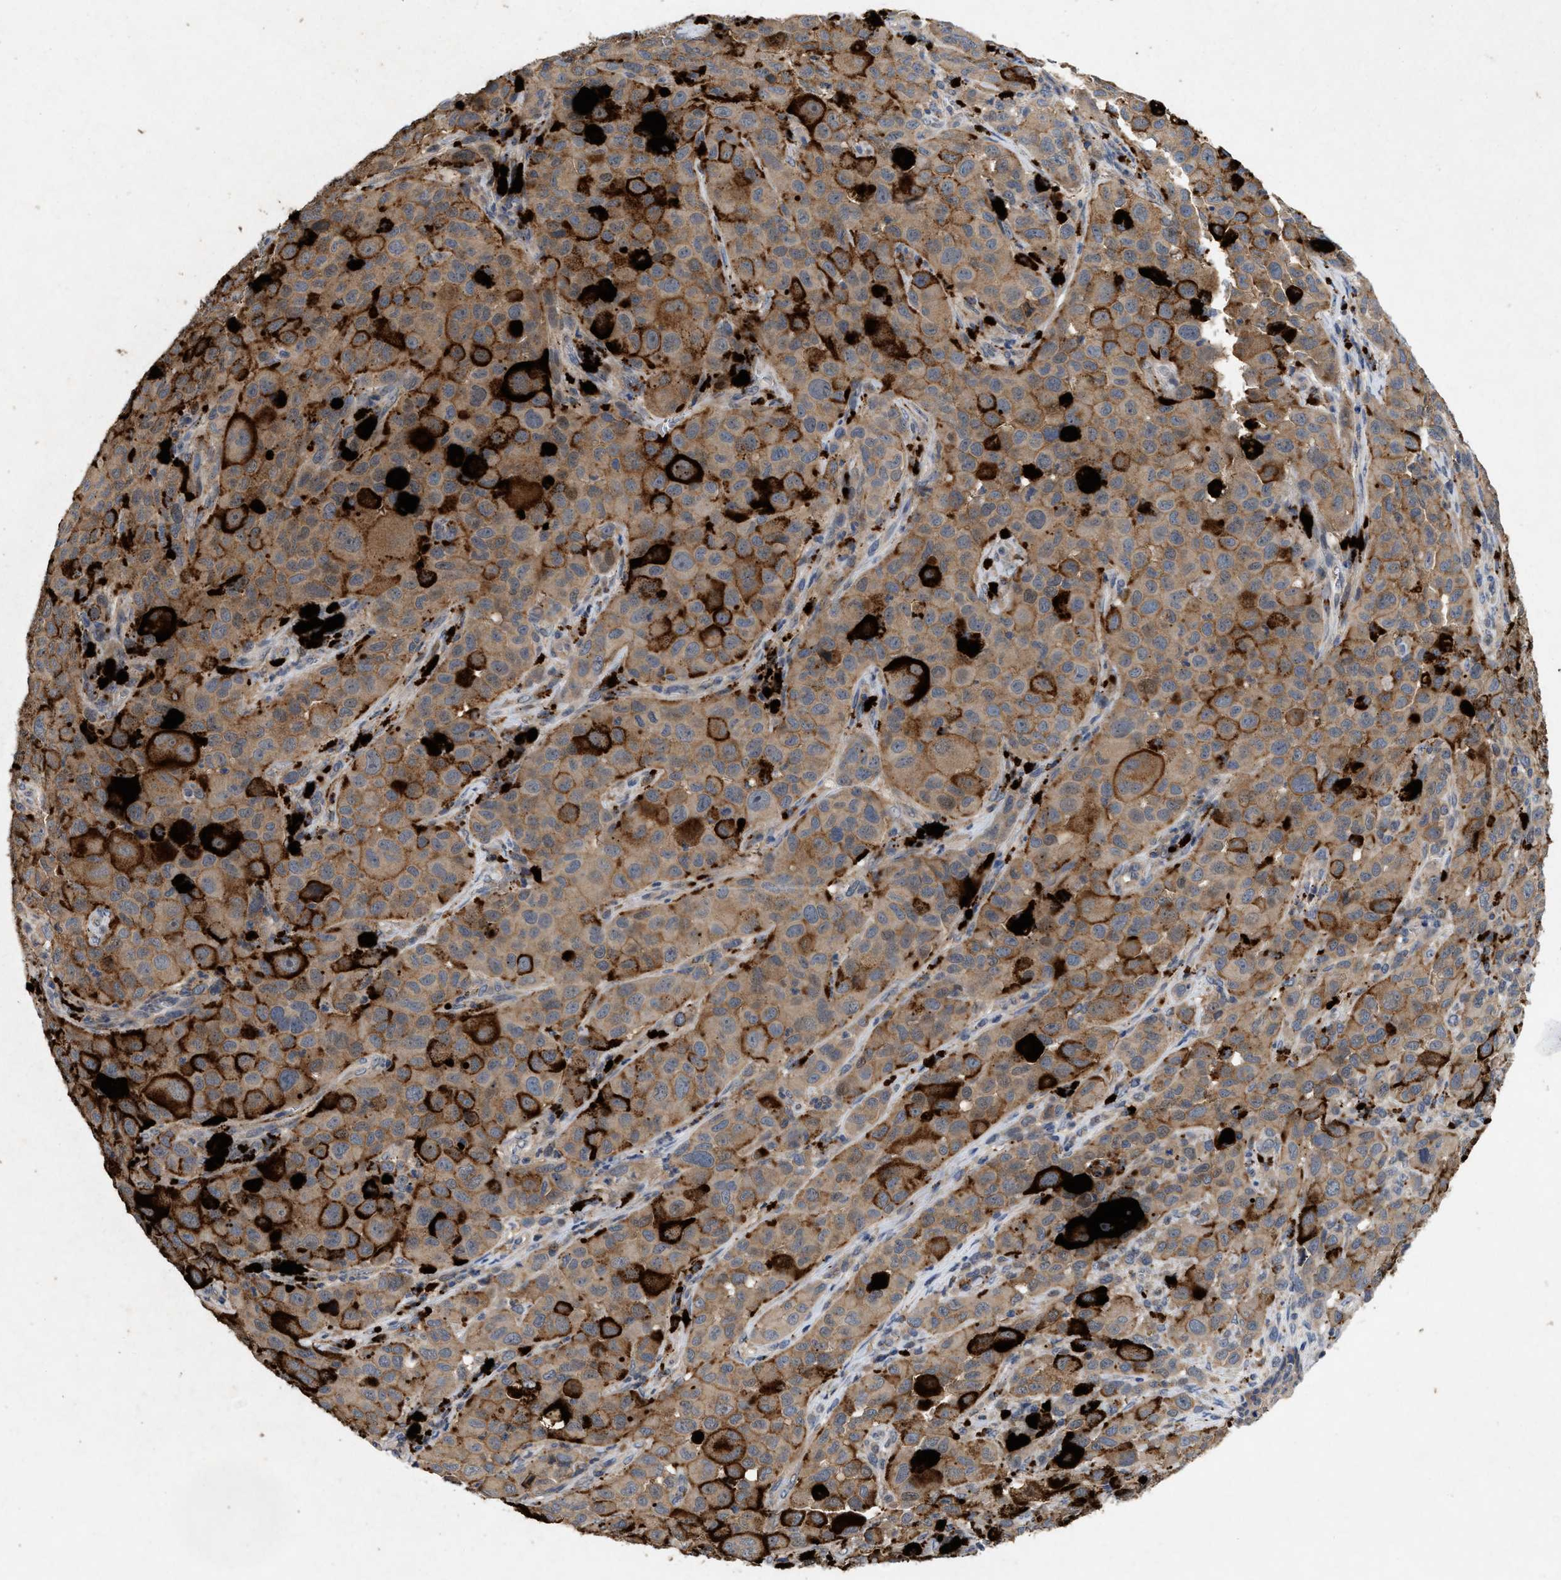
{"staining": {"intensity": "moderate", "quantity": ">75%", "location": "cytoplasmic/membranous"}, "tissue": "melanoma", "cell_type": "Tumor cells", "image_type": "cancer", "snomed": [{"axis": "morphology", "description": "Malignant melanoma, NOS"}, {"axis": "topography", "description": "Skin"}], "caption": "IHC staining of malignant melanoma, which demonstrates medium levels of moderate cytoplasmic/membranous staining in about >75% of tumor cells indicating moderate cytoplasmic/membranous protein expression. The staining was performed using DAB (brown) for protein detection and nuclei were counterstained in hematoxylin (blue).", "gene": "LPAR2", "patient": {"sex": "male", "age": 96}}